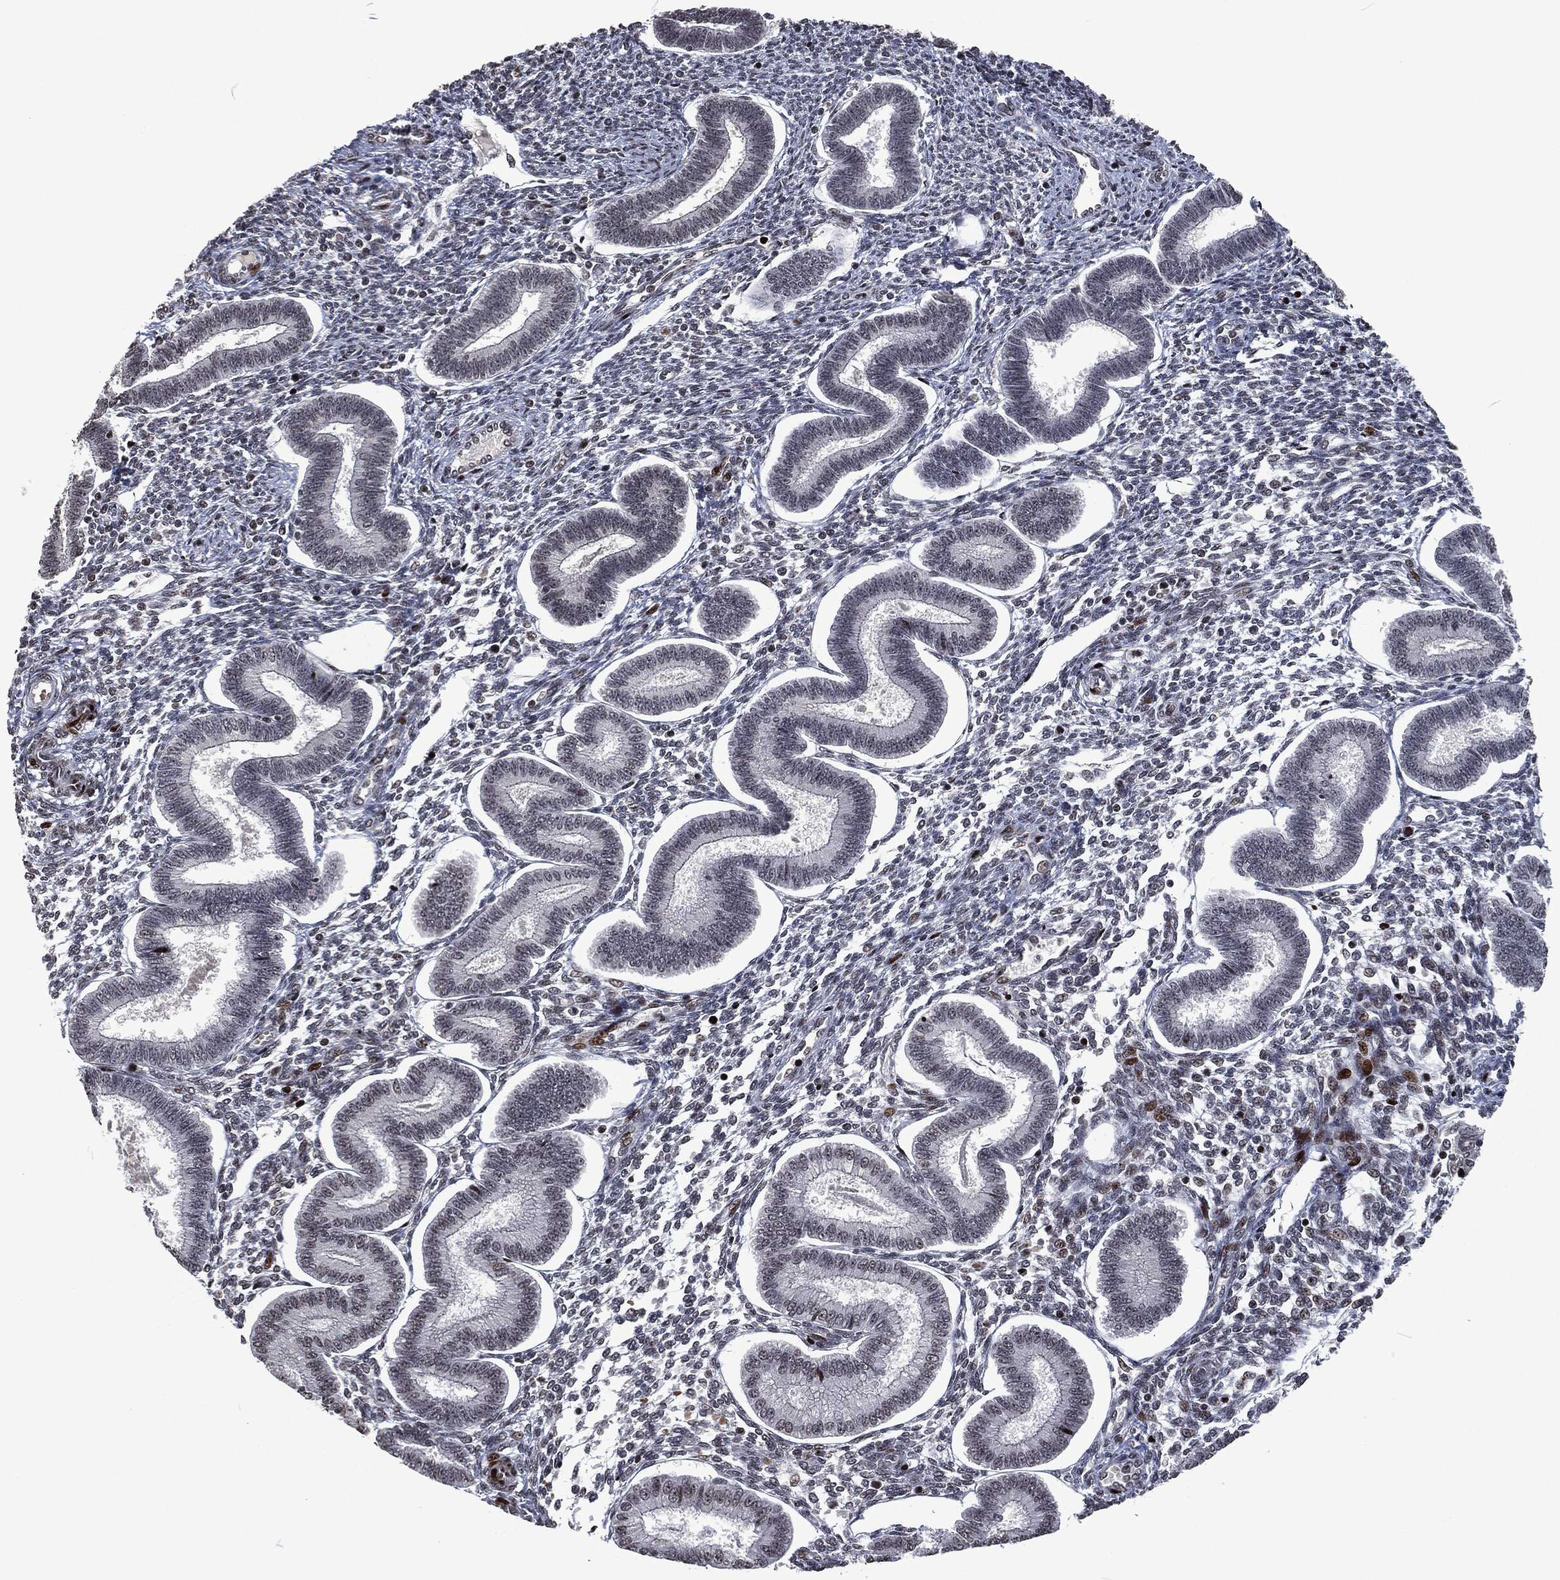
{"staining": {"intensity": "moderate", "quantity": "<25%", "location": "nuclear"}, "tissue": "endometrium", "cell_type": "Cells in endometrial stroma", "image_type": "normal", "snomed": [{"axis": "morphology", "description": "Normal tissue, NOS"}, {"axis": "topography", "description": "Endometrium"}], "caption": "IHC of unremarkable human endometrium exhibits low levels of moderate nuclear staining in about <25% of cells in endometrial stroma.", "gene": "EGFR", "patient": {"sex": "female", "age": 43}}